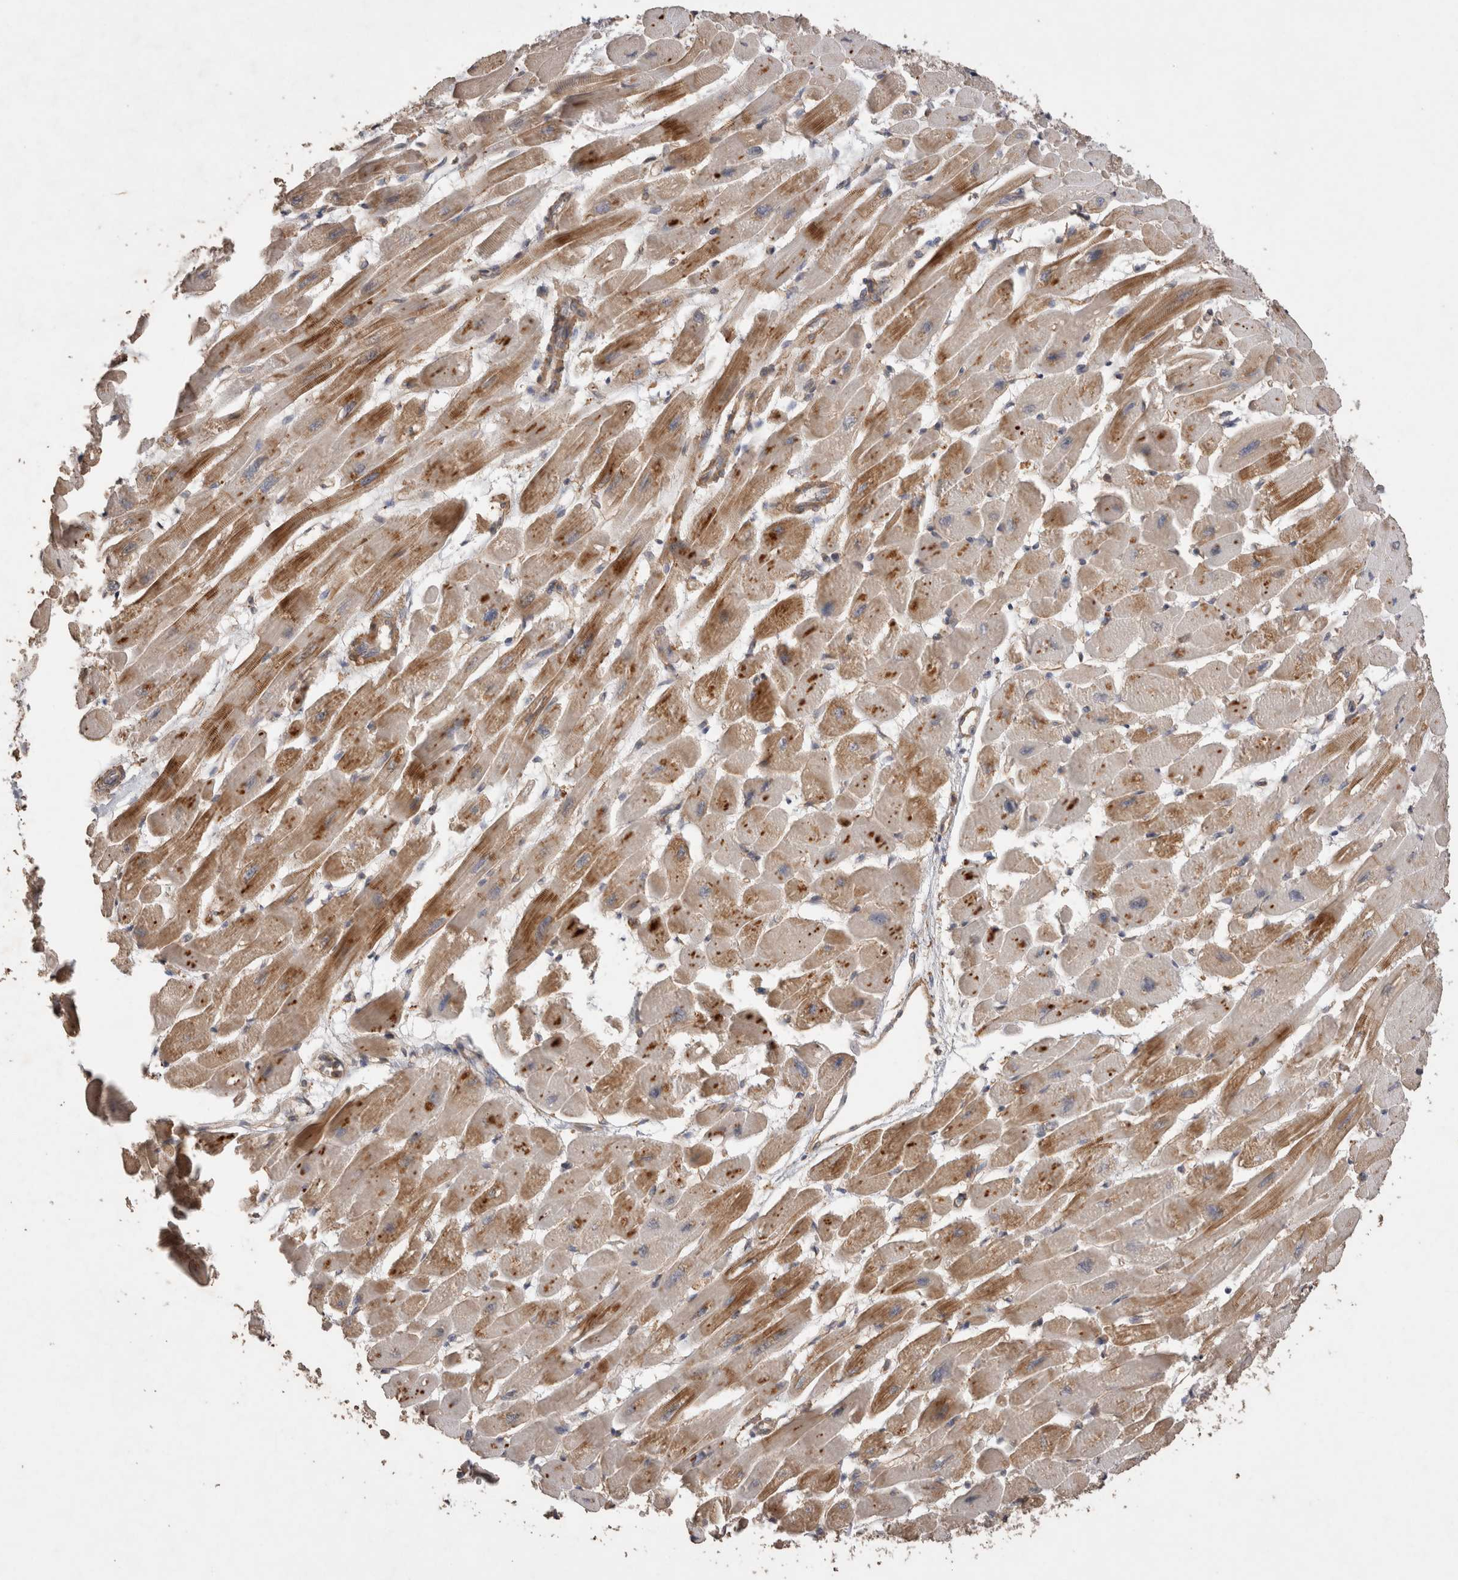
{"staining": {"intensity": "moderate", "quantity": "25%-75%", "location": "cytoplasmic/membranous"}, "tissue": "heart muscle", "cell_type": "Cardiomyocytes", "image_type": "normal", "snomed": [{"axis": "morphology", "description": "Normal tissue, NOS"}, {"axis": "topography", "description": "Heart"}], "caption": "This micrograph displays immunohistochemistry staining of unremarkable heart muscle, with medium moderate cytoplasmic/membranous staining in approximately 25%-75% of cardiomyocytes.", "gene": "SNX31", "patient": {"sex": "female", "age": 54}}